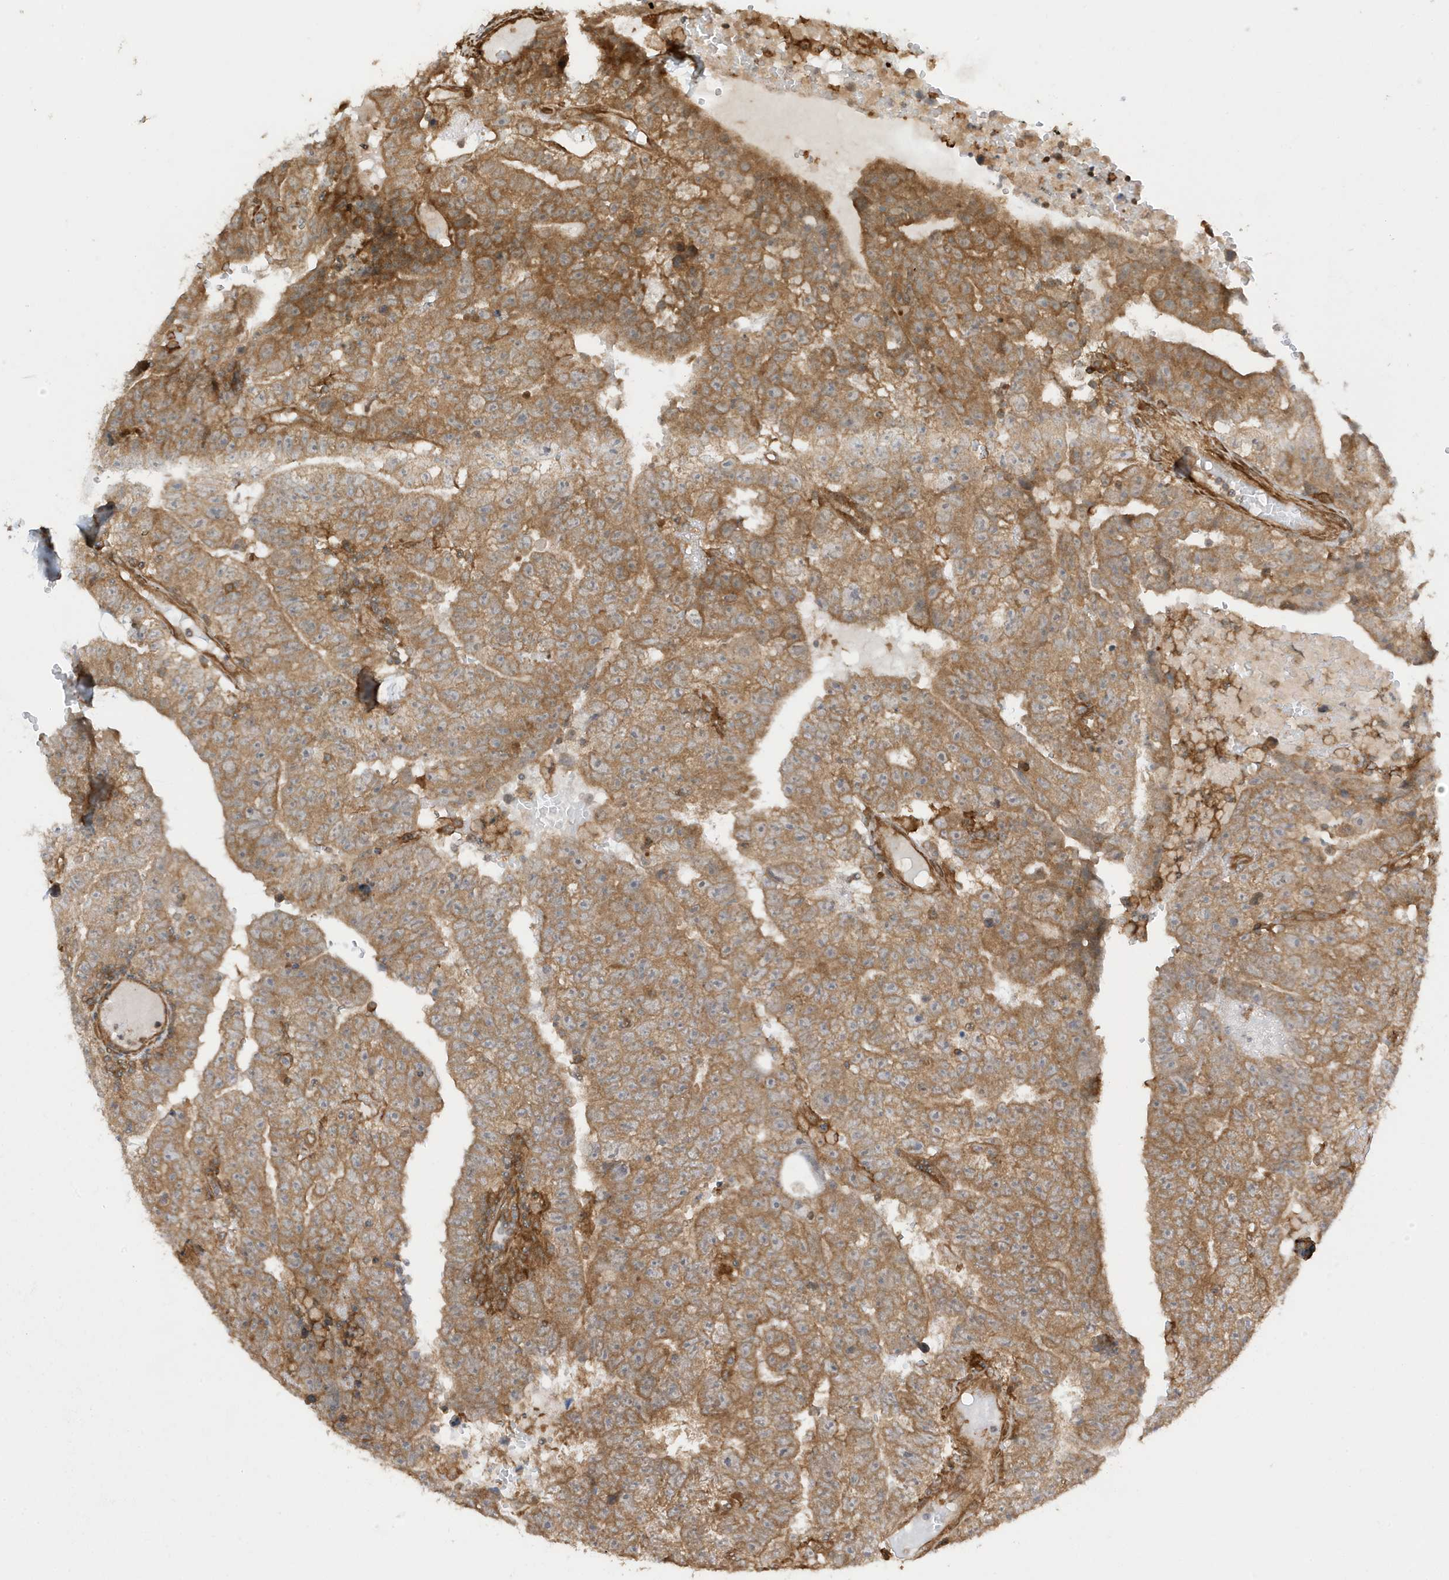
{"staining": {"intensity": "moderate", "quantity": ">75%", "location": "cytoplasmic/membranous"}, "tissue": "testis cancer", "cell_type": "Tumor cells", "image_type": "cancer", "snomed": [{"axis": "morphology", "description": "Carcinoma, Embryonal, NOS"}, {"axis": "topography", "description": "Testis"}], "caption": "Moderate cytoplasmic/membranous protein positivity is appreciated in approximately >75% of tumor cells in testis cancer. The protein of interest is stained brown, and the nuclei are stained in blue (DAB IHC with brightfield microscopy, high magnification).", "gene": "CDC42EP3", "patient": {"sex": "male", "age": 25}}